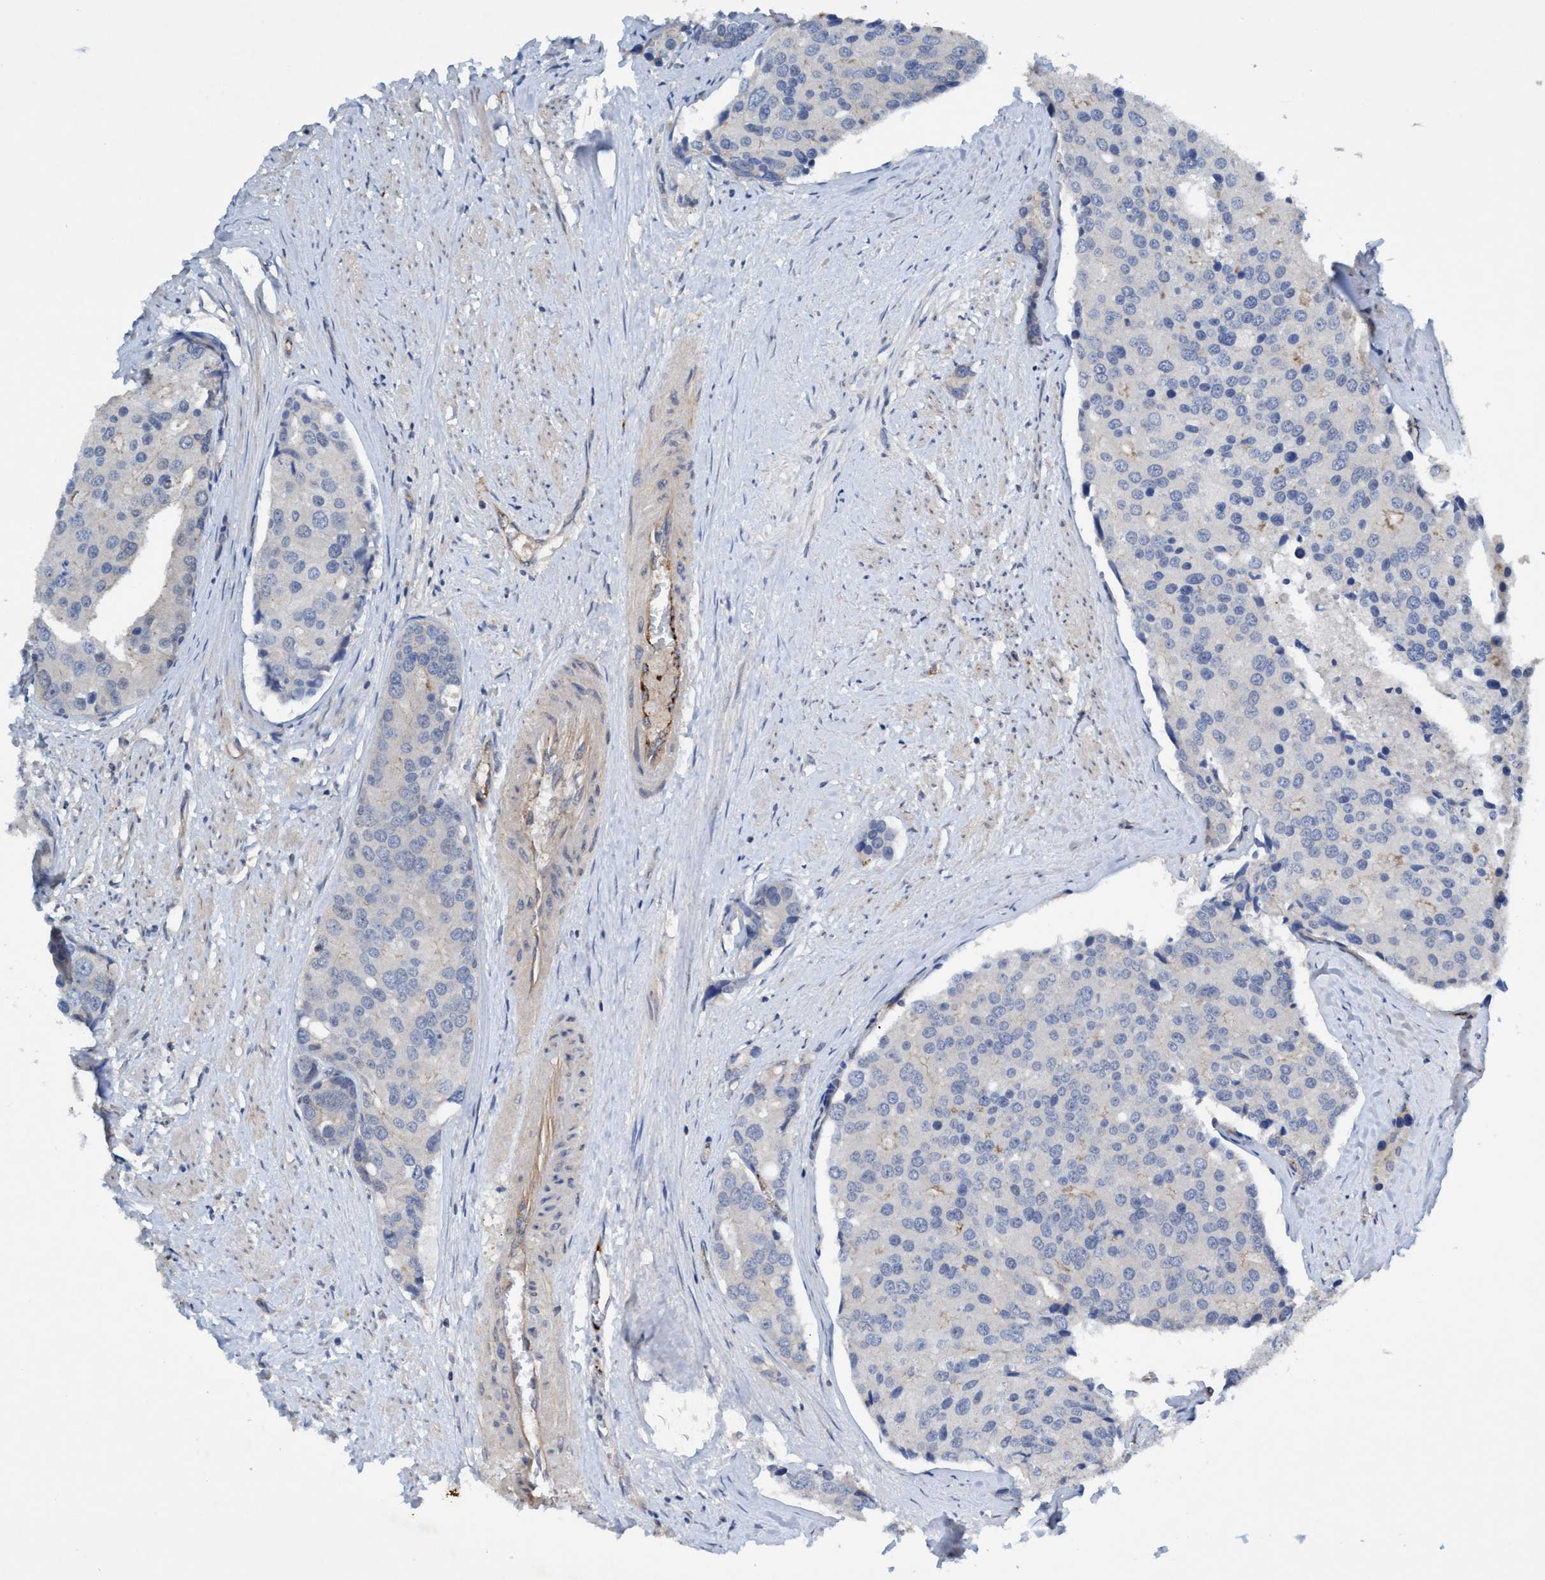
{"staining": {"intensity": "negative", "quantity": "none", "location": "none"}, "tissue": "prostate cancer", "cell_type": "Tumor cells", "image_type": "cancer", "snomed": [{"axis": "morphology", "description": "Adenocarcinoma, High grade"}, {"axis": "topography", "description": "Prostate"}], "caption": "This is a micrograph of immunohistochemistry staining of prostate cancer, which shows no positivity in tumor cells. (DAB immunohistochemistry visualized using brightfield microscopy, high magnification).", "gene": "TRIM65", "patient": {"sex": "male", "age": 50}}